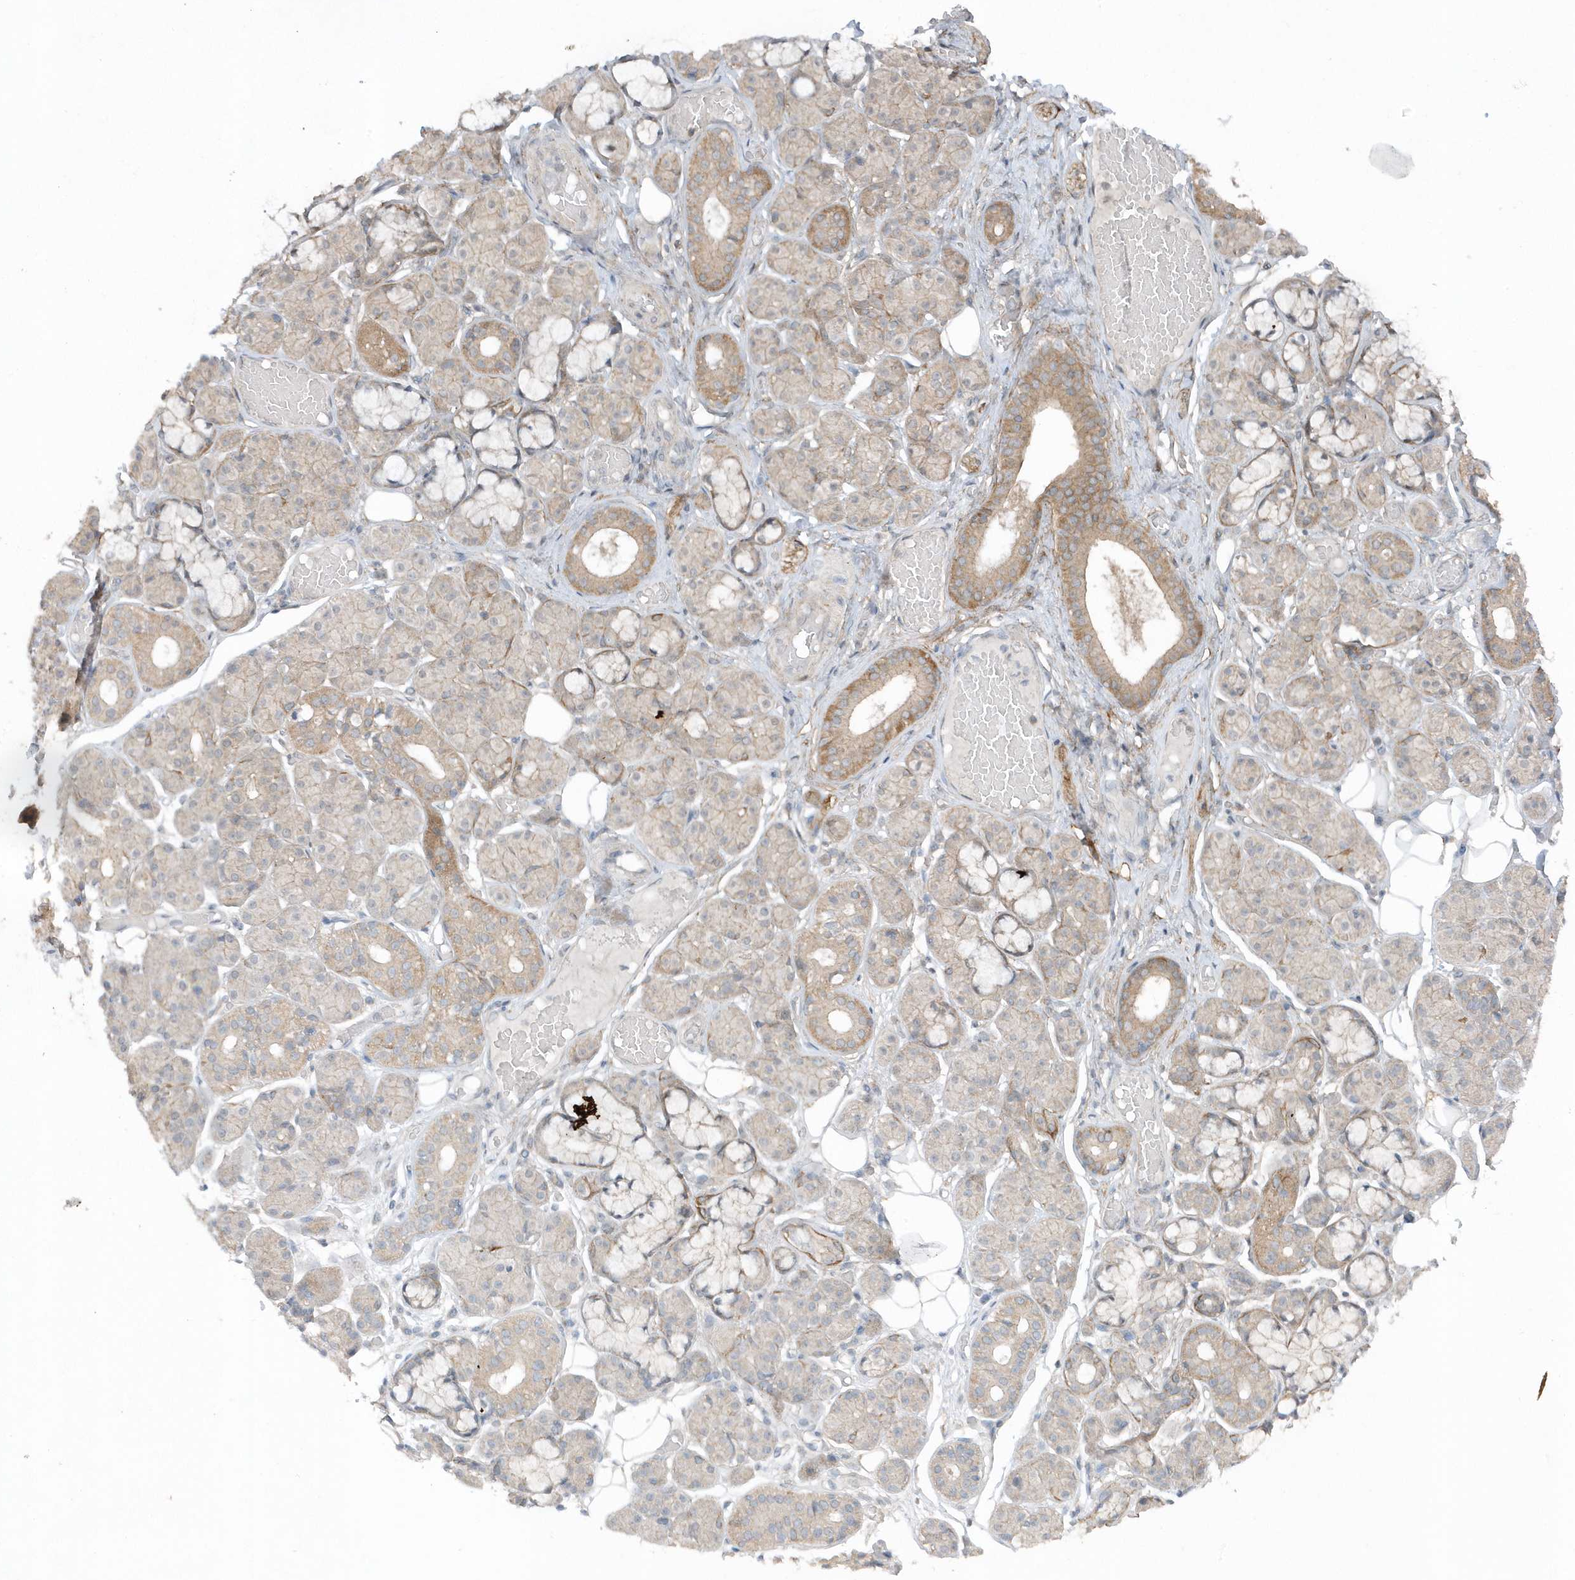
{"staining": {"intensity": "moderate", "quantity": "<25%", "location": "cytoplasmic/membranous"}, "tissue": "salivary gland", "cell_type": "Glandular cells", "image_type": "normal", "snomed": [{"axis": "morphology", "description": "Normal tissue, NOS"}, {"axis": "topography", "description": "Salivary gland"}], "caption": "Immunohistochemical staining of benign human salivary gland displays moderate cytoplasmic/membranous protein staining in approximately <25% of glandular cells.", "gene": "PARD3B", "patient": {"sex": "male", "age": 63}}